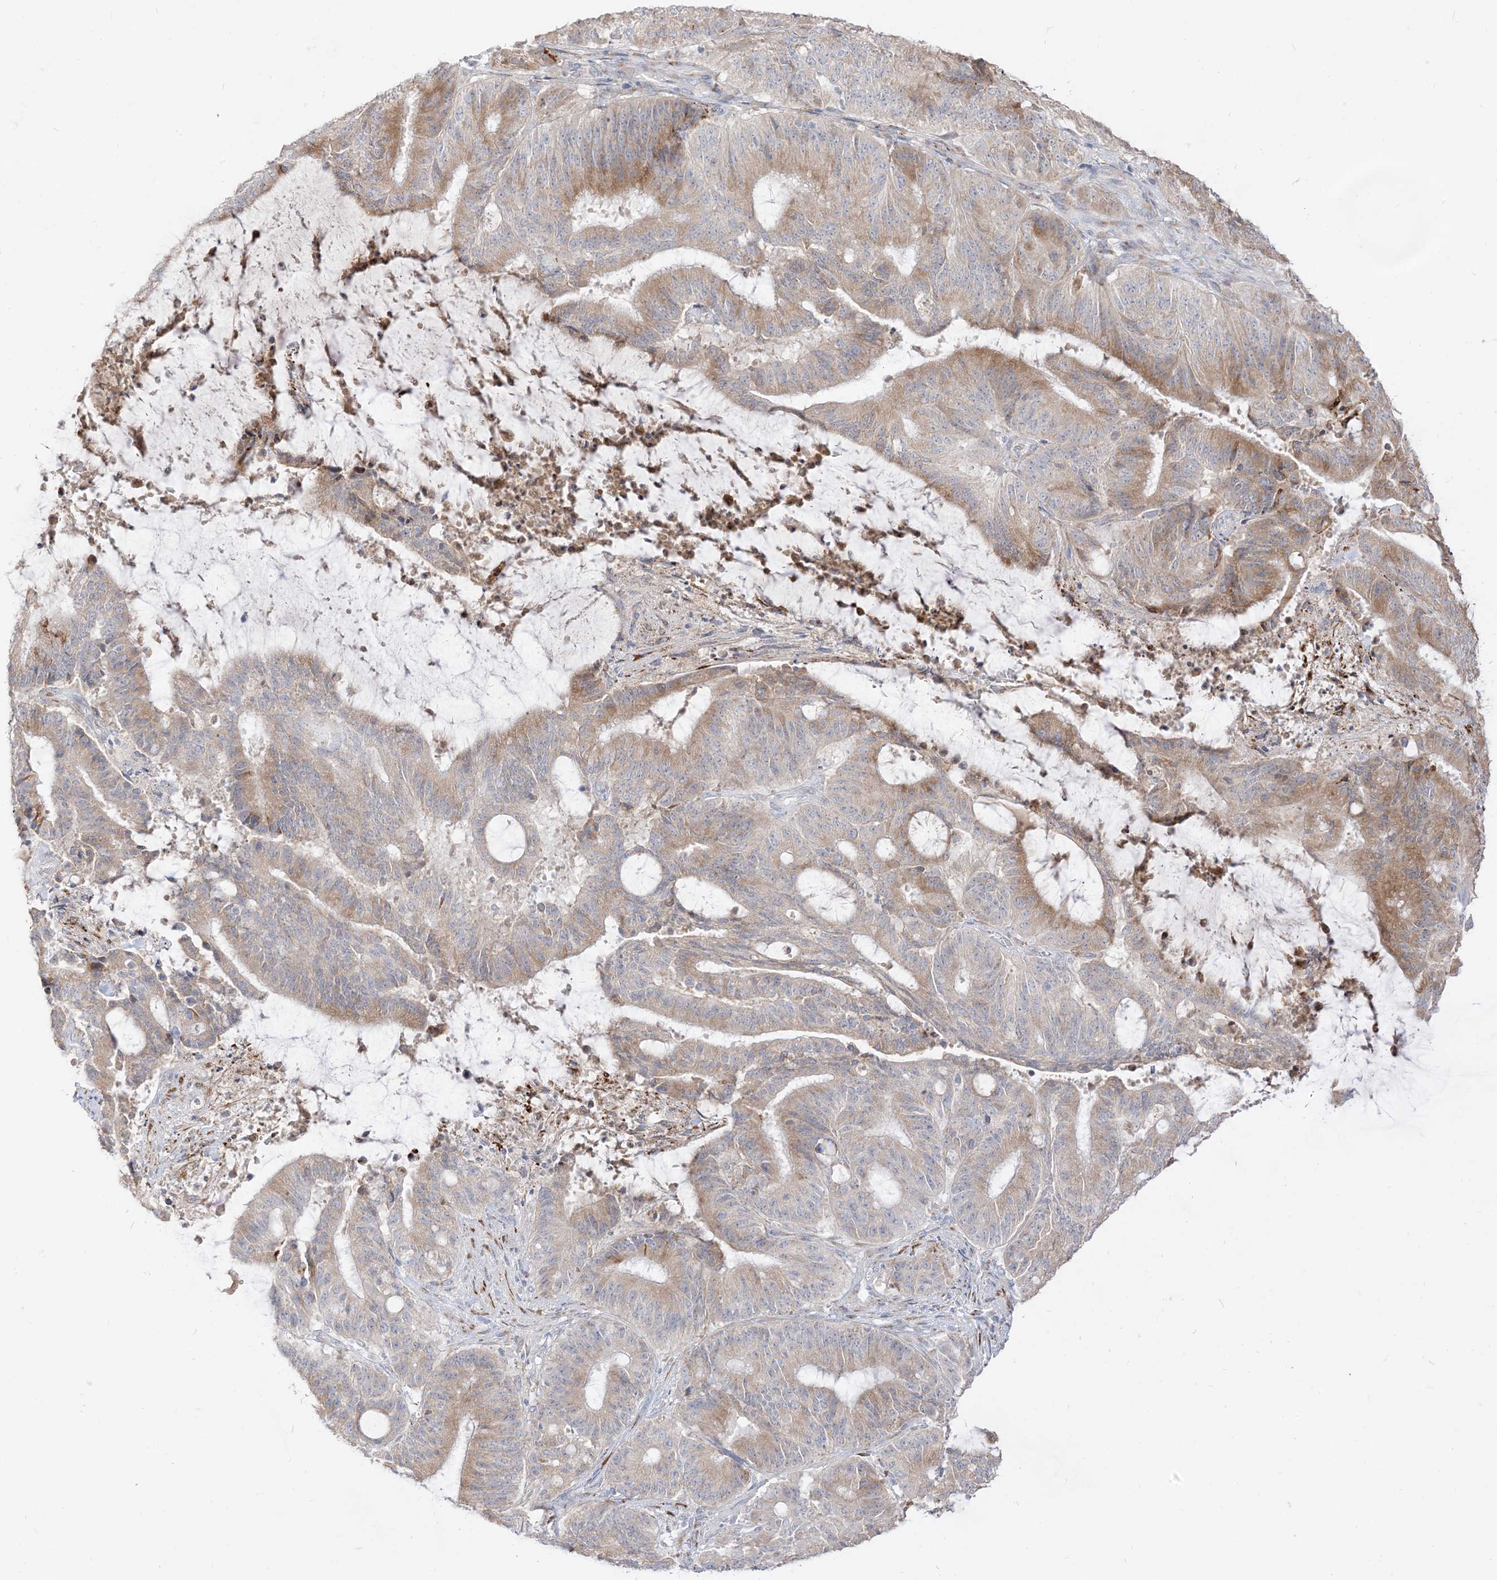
{"staining": {"intensity": "moderate", "quantity": "25%-75%", "location": "cytoplasmic/membranous"}, "tissue": "liver cancer", "cell_type": "Tumor cells", "image_type": "cancer", "snomed": [{"axis": "morphology", "description": "Normal tissue, NOS"}, {"axis": "morphology", "description": "Cholangiocarcinoma"}, {"axis": "topography", "description": "Liver"}, {"axis": "topography", "description": "Peripheral nerve tissue"}], "caption": "IHC staining of liver cancer, which reveals medium levels of moderate cytoplasmic/membranous positivity in about 25%-75% of tumor cells indicating moderate cytoplasmic/membranous protein expression. The staining was performed using DAB (brown) for protein detection and nuclei were counterstained in hematoxylin (blue).", "gene": "LOXL3", "patient": {"sex": "female", "age": 73}}